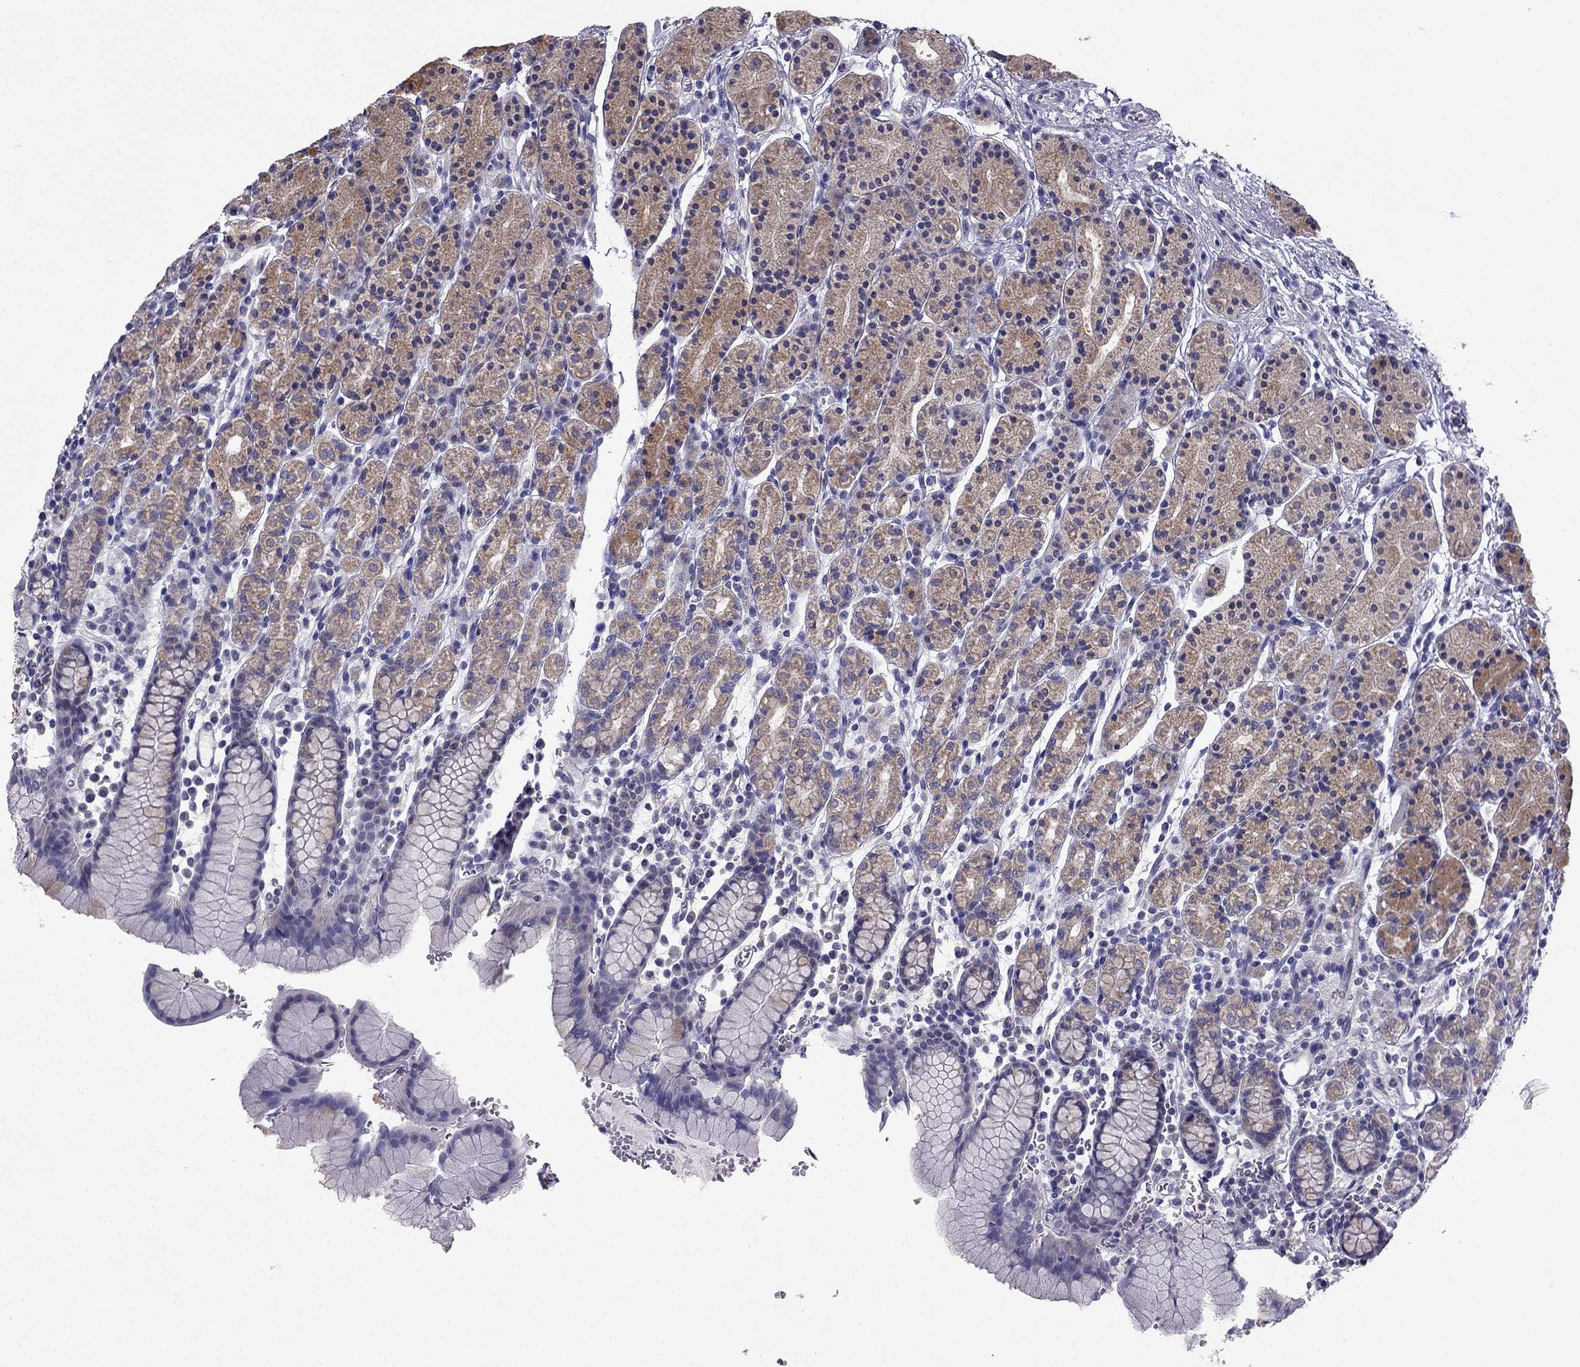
{"staining": {"intensity": "moderate", "quantity": "25%-75%", "location": "cytoplasmic/membranous"}, "tissue": "stomach", "cell_type": "Glandular cells", "image_type": "normal", "snomed": [{"axis": "morphology", "description": "Normal tissue, NOS"}, {"axis": "topography", "description": "Stomach, upper"}, {"axis": "topography", "description": "Stomach"}], "caption": "High-power microscopy captured an IHC histopathology image of benign stomach, revealing moderate cytoplasmic/membranous positivity in approximately 25%-75% of glandular cells.", "gene": "SLC6A2", "patient": {"sex": "male", "age": 62}}